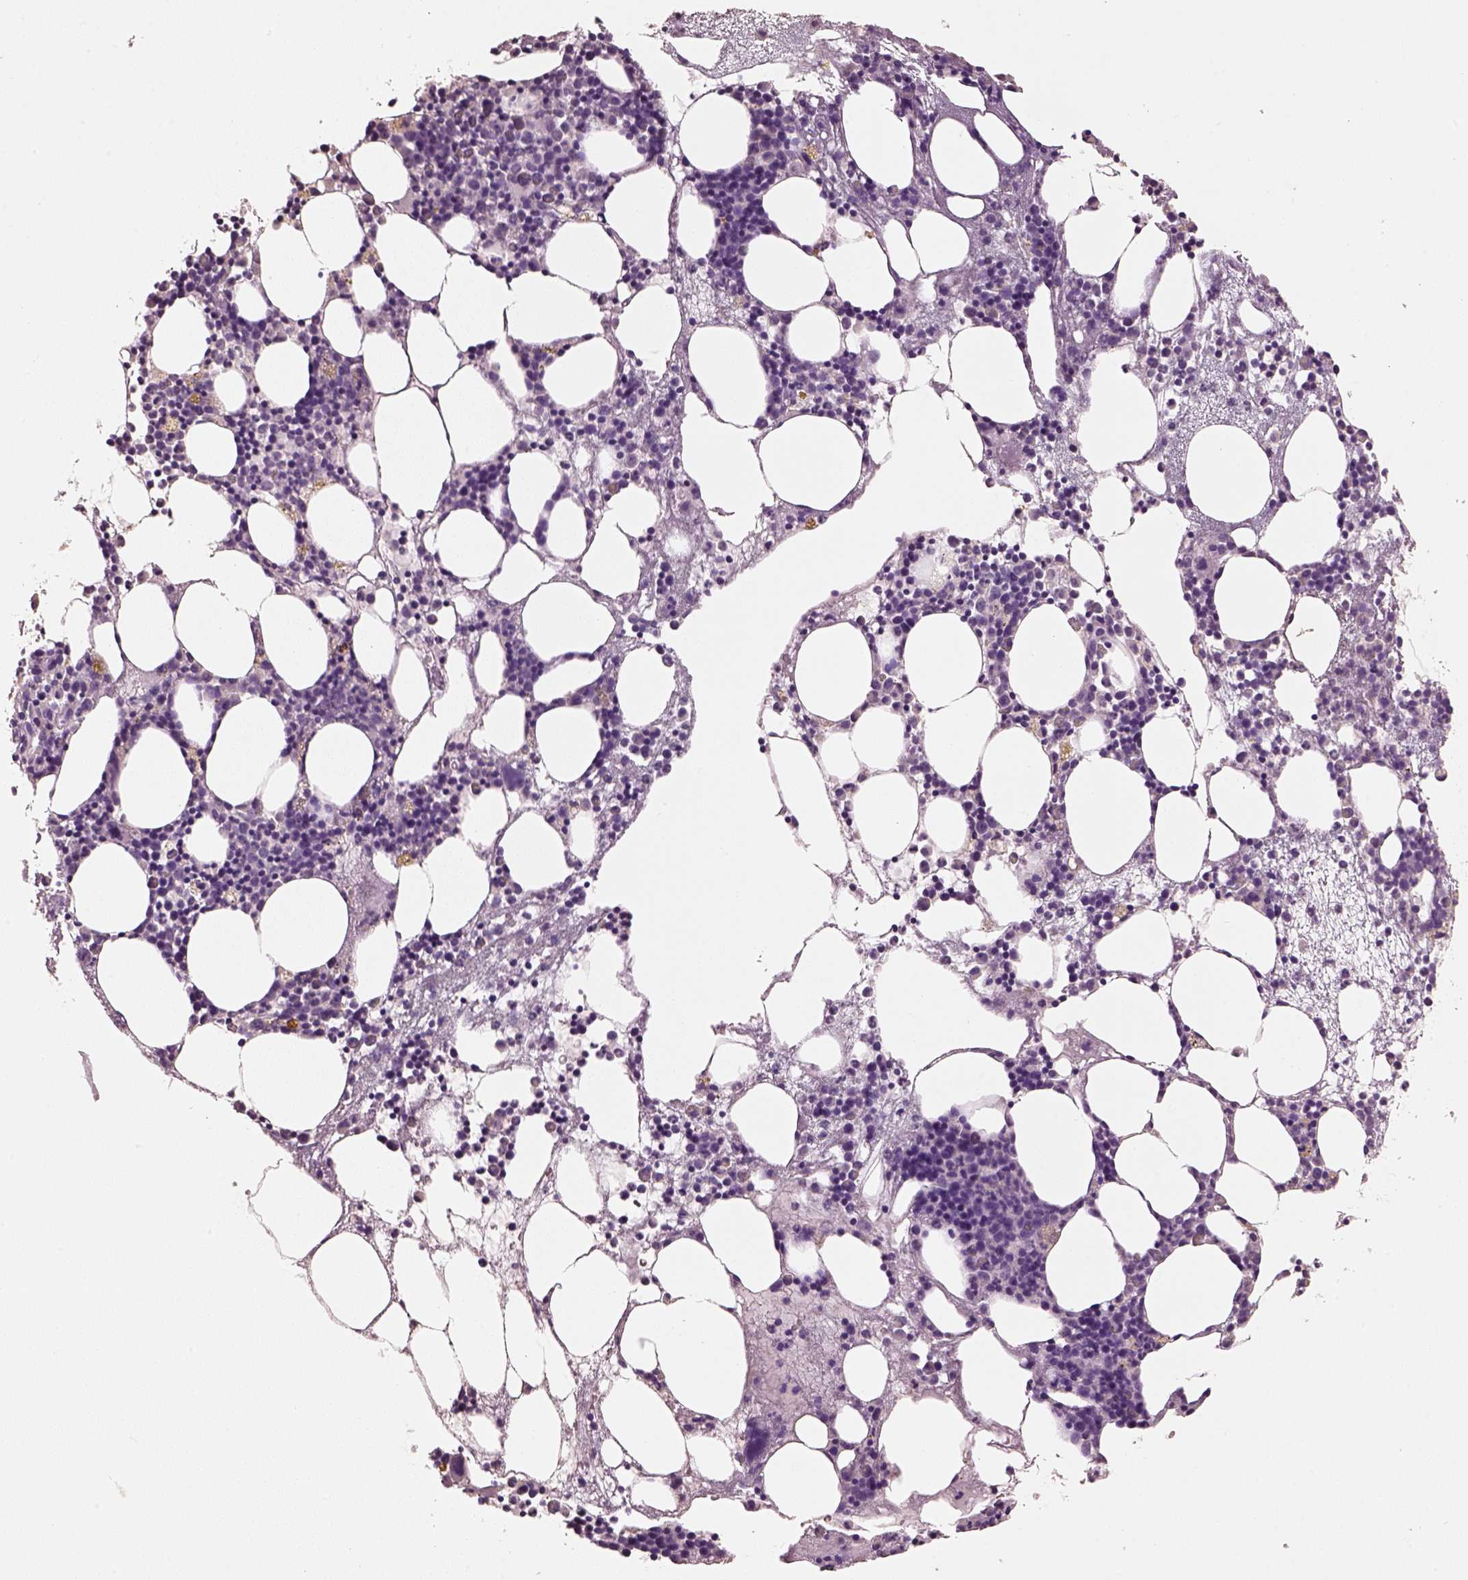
{"staining": {"intensity": "negative", "quantity": "none", "location": "none"}, "tissue": "bone marrow", "cell_type": "Hematopoietic cells", "image_type": "normal", "snomed": [{"axis": "morphology", "description": "Normal tissue, NOS"}, {"axis": "topography", "description": "Bone marrow"}], "caption": "Bone marrow was stained to show a protein in brown. There is no significant expression in hematopoietic cells. (Stains: DAB IHC with hematoxylin counter stain, Microscopy: brightfield microscopy at high magnification).", "gene": "KCNIP3", "patient": {"sex": "male", "age": 54}}